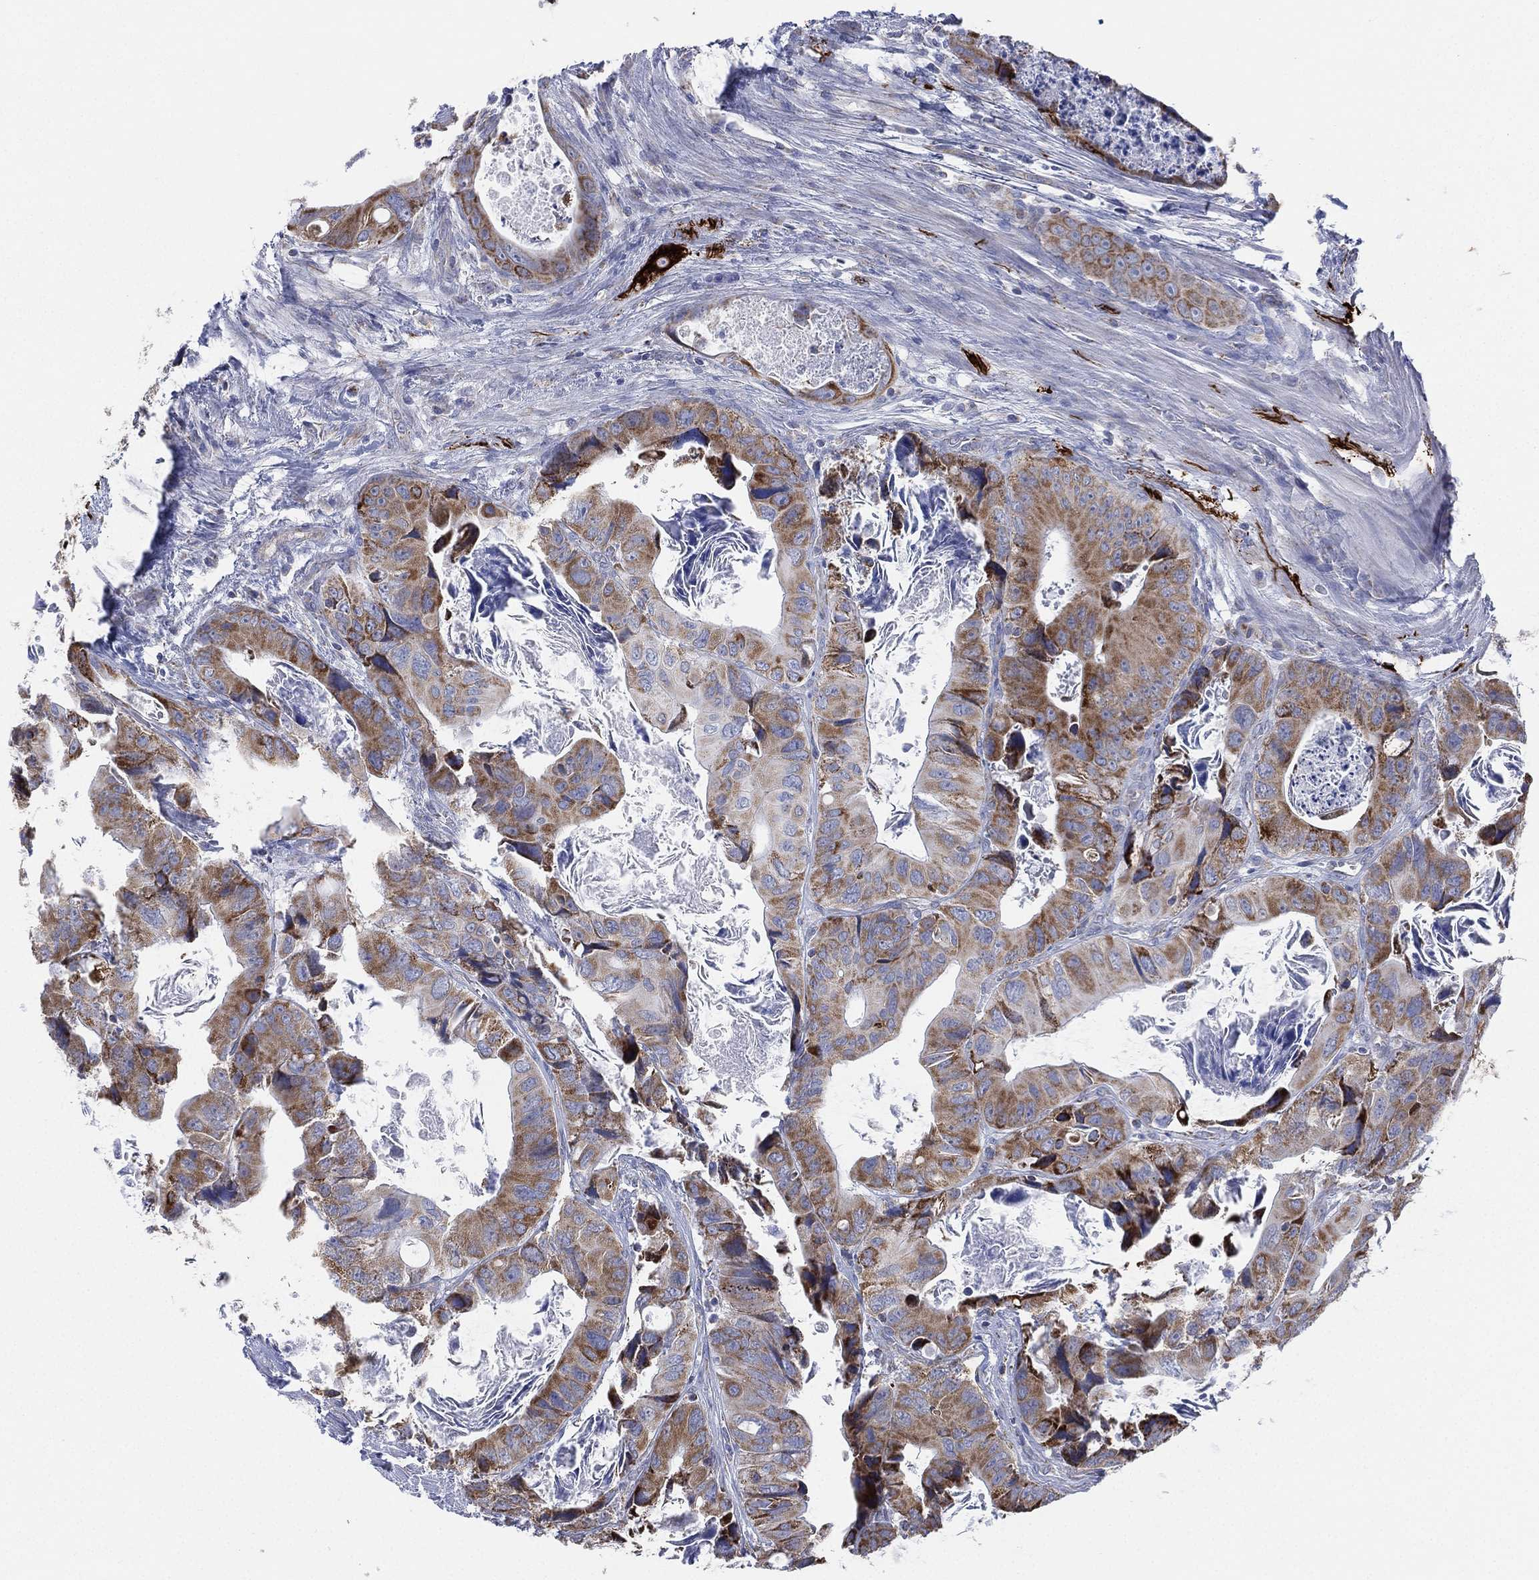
{"staining": {"intensity": "moderate", "quantity": "25%-75%", "location": "cytoplasmic/membranous"}, "tissue": "colorectal cancer", "cell_type": "Tumor cells", "image_type": "cancer", "snomed": [{"axis": "morphology", "description": "Adenocarcinoma, NOS"}, {"axis": "topography", "description": "Rectum"}], "caption": "Human colorectal adenocarcinoma stained with a protein marker exhibits moderate staining in tumor cells.", "gene": "INA", "patient": {"sex": "male", "age": 64}}